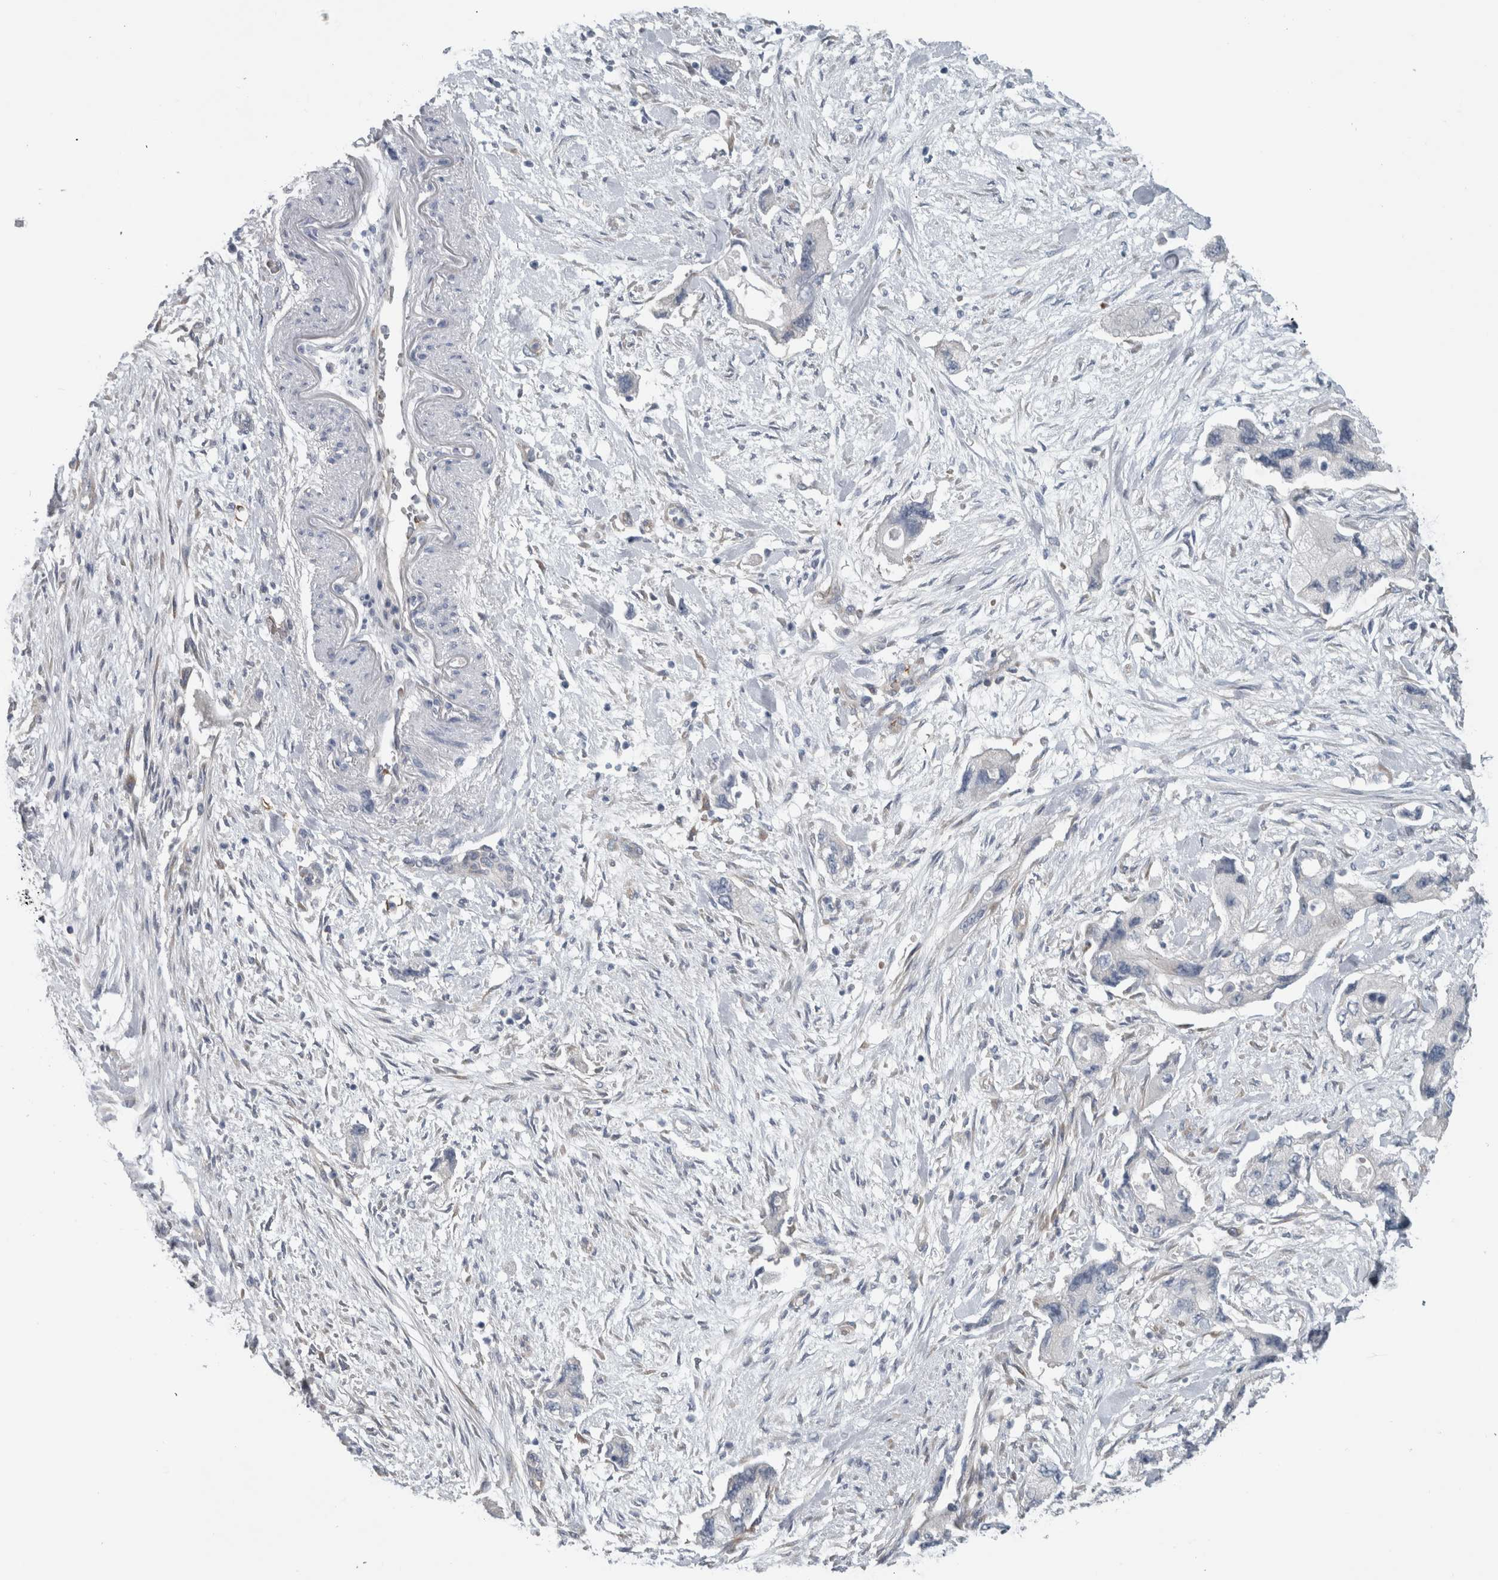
{"staining": {"intensity": "negative", "quantity": "none", "location": "none"}, "tissue": "pancreatic cancer", "cell_type": "Tumor cells", "image_type": "cancer", "snomed": [{"axis": "morphology", "description": "Adenocarcinoma, NOS"}, {"axis": "topography", "description": "Pancreas"}], "caption": "Immunohistochemistry (IHC) image of adenocarcinoma (pancreatic) stained for a protein (brown), which exhibits no positivity in tumor cells.", "gene": "SH3GL2", "patient": {"sex": "female", "age": 73}}